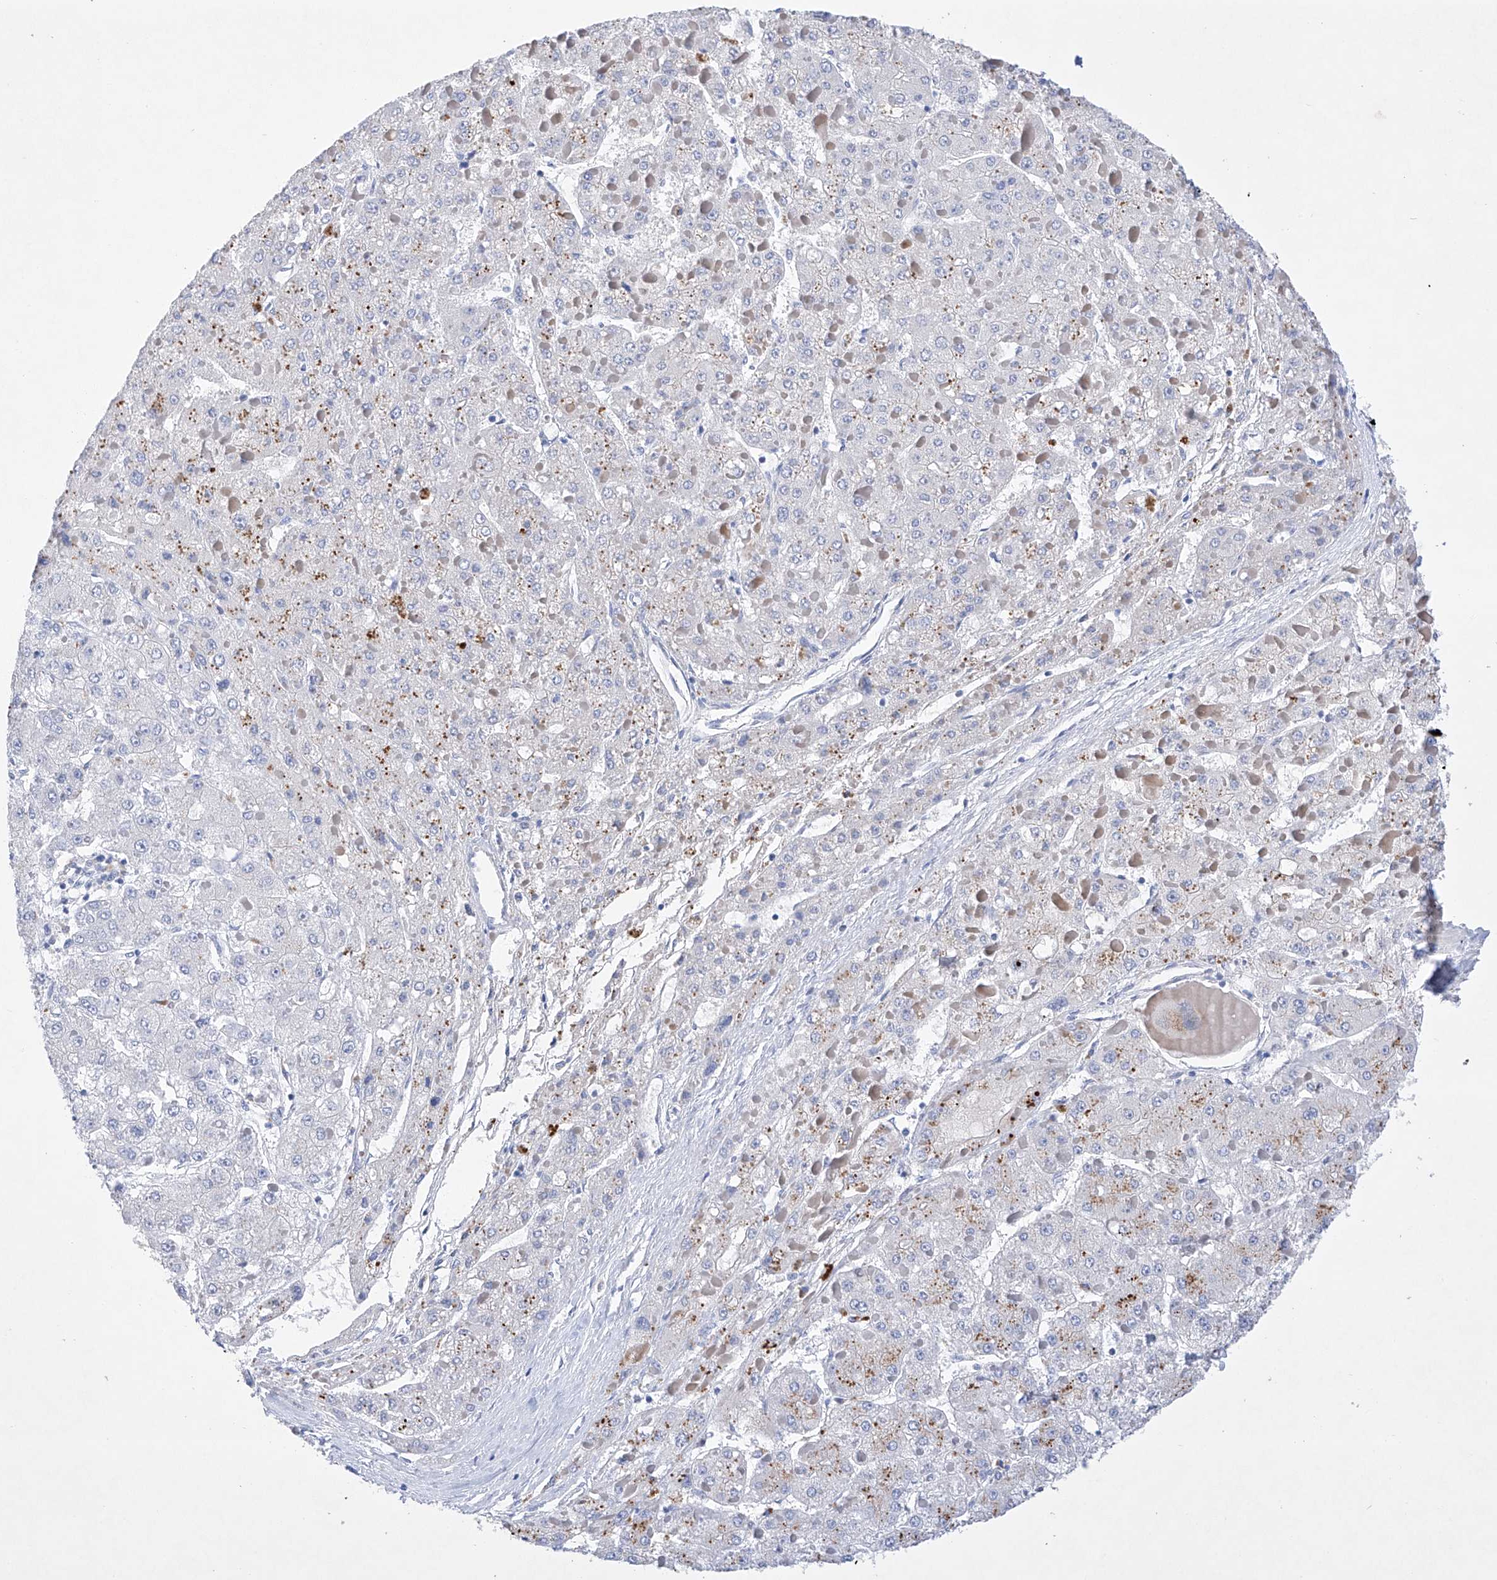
{"staining": {"intensity": "negative", "quantity": "none", "location": "none"}, "tissue": "liver cancer", "cell_type": "Tumor cells", "image_type": "cancer", "snomed": [{"axis": "morphology", "description": "Carcinoma, Hepatocellular, NOS"}, {"axis": "topography", "description": "Liver"}], "caption": "Tumor cells are negative for brown protein staining in hepatocellular carcinoma (liver).", "gene": "LURAP1", "patient": {"sex": "female", "age": 73}}